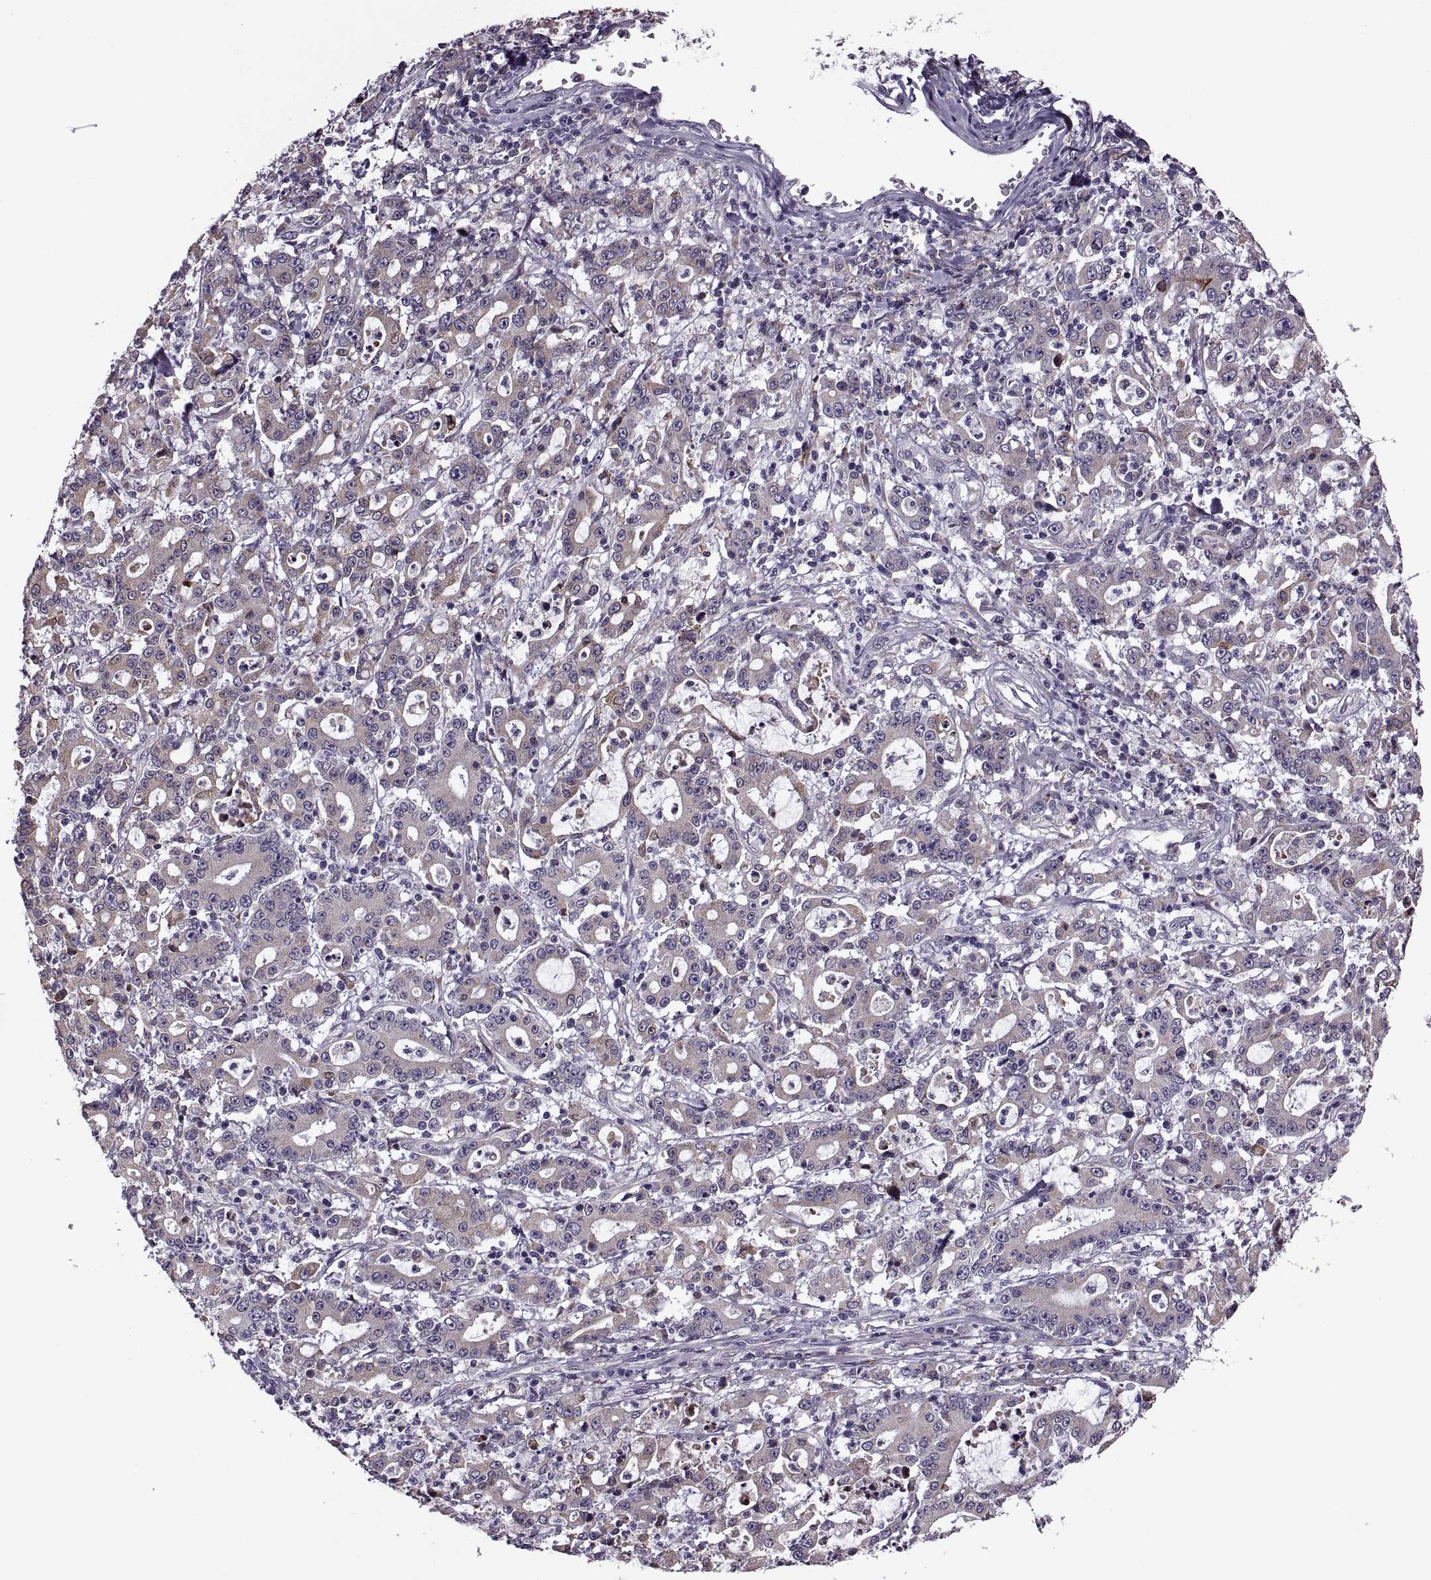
{"staining": {"intensity": "moderate", "quantity": "25%-75%", "location": "cytoplasmic/membranous"}, "tissue": "stomach cancer", "cell_type": "Tumor cells", "image_type": "cancer", "snomed": [{"axis": "morphology", "description": "Adenocarcinoma, NOS"}, {"axis": "topography", "description": "Stomach, upper"}], "caption": "A brown stain highlights moderate cytoplasmic/membranous expression of a protein in adenocarcinoma (stomach) tumor cells.", "gene": "LETM2", "patient": {"sex": "male", "age": 68}}